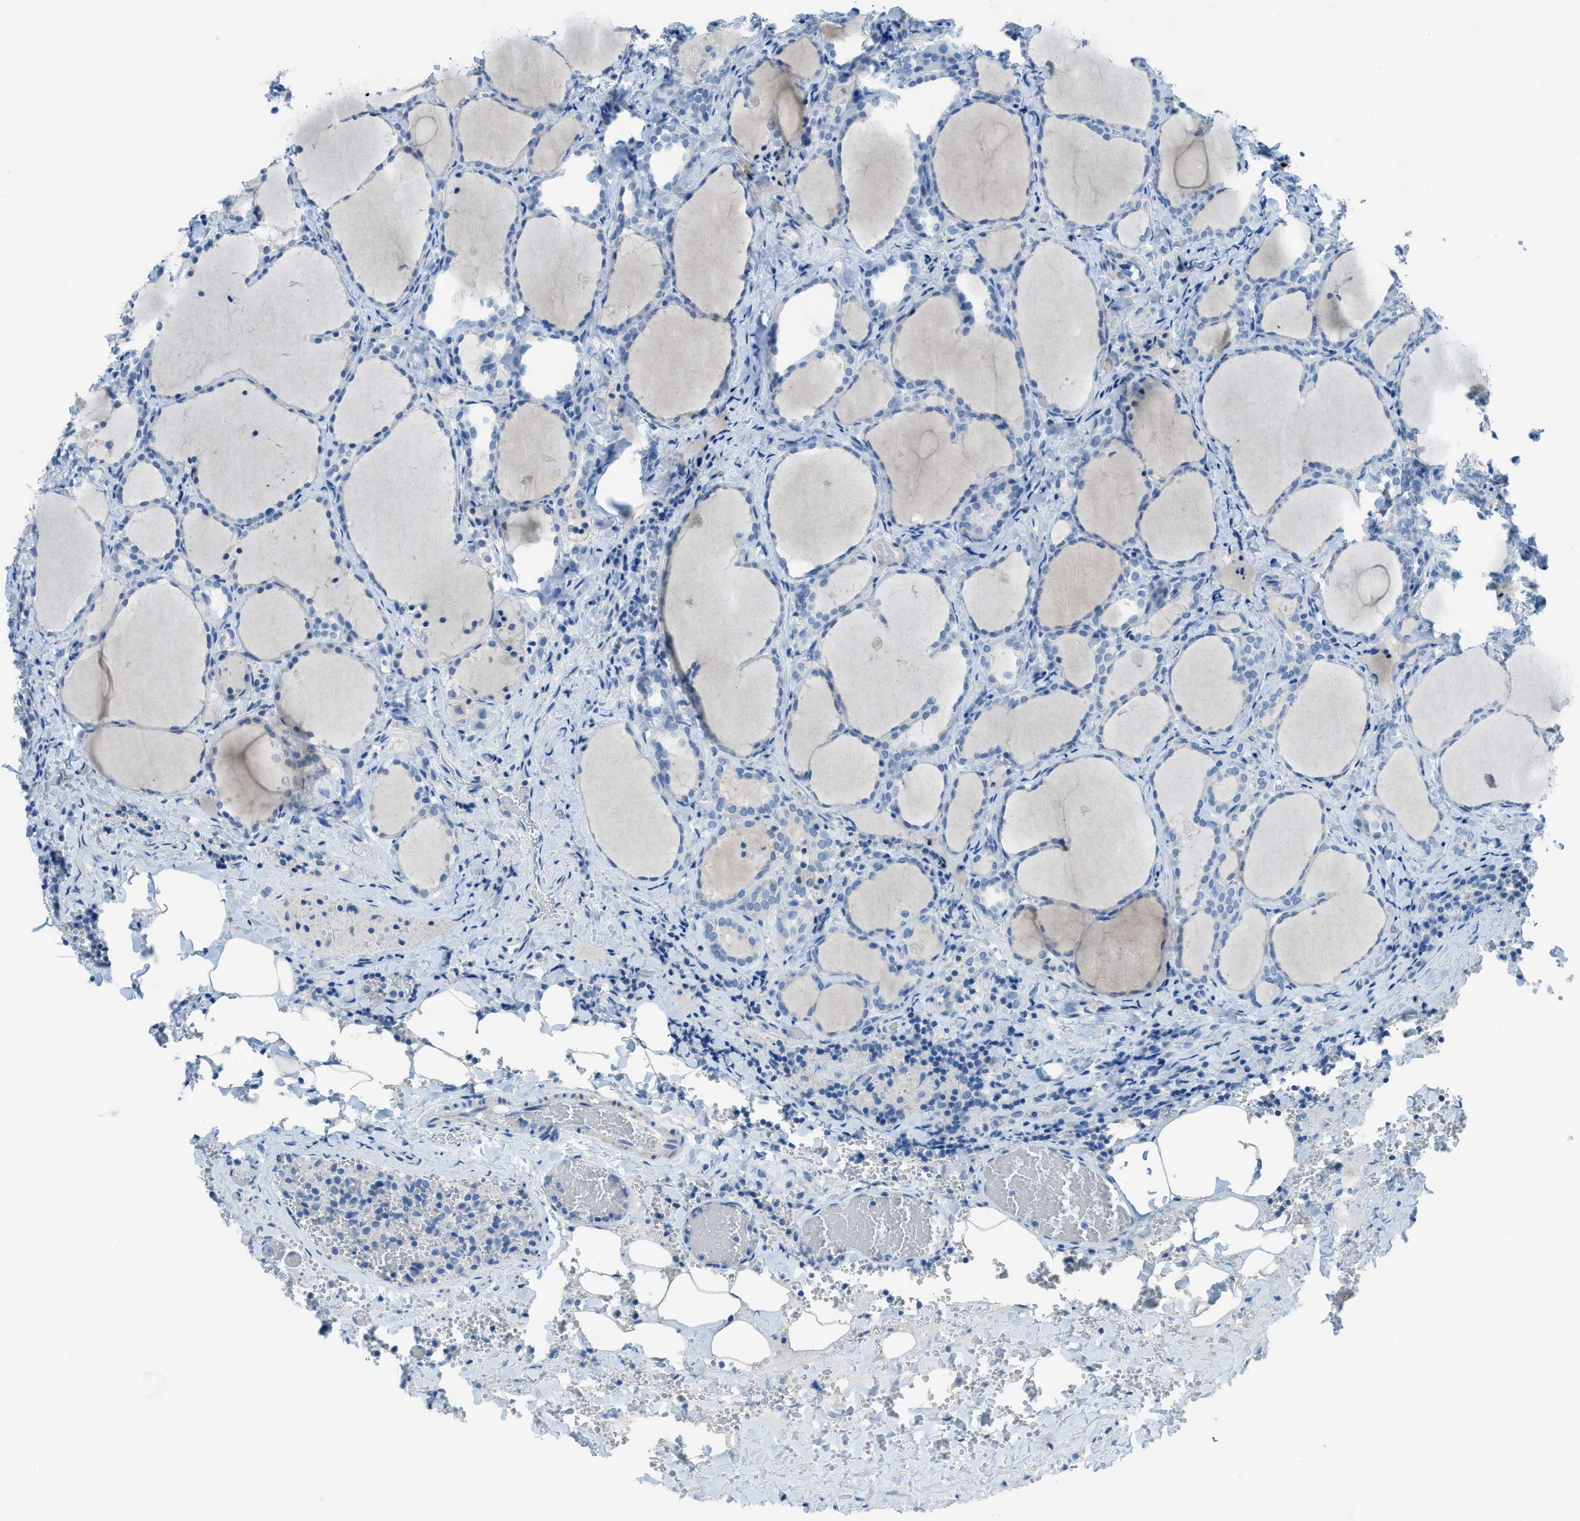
{"staining": {"intensity": "negative", "quantity": "none", "location": "none"}, "tissue": "thyroid cancer", "cell_type": "Tumor cells", "image_type": "cancer", "snomed": [{"axis": "morphology", "description": "Normal tissue, NOS"}, {"axis": "morphology", "description": "Papillary adenocarcinoma, NOS"}, {"axis": "topography", "description": "Thyroid gland"}], "caption": "There is no significant positivity in tumor cells of thyroid cancer.", "gene": "ACAN", "patient": {"sex": "female", "age": 30}}